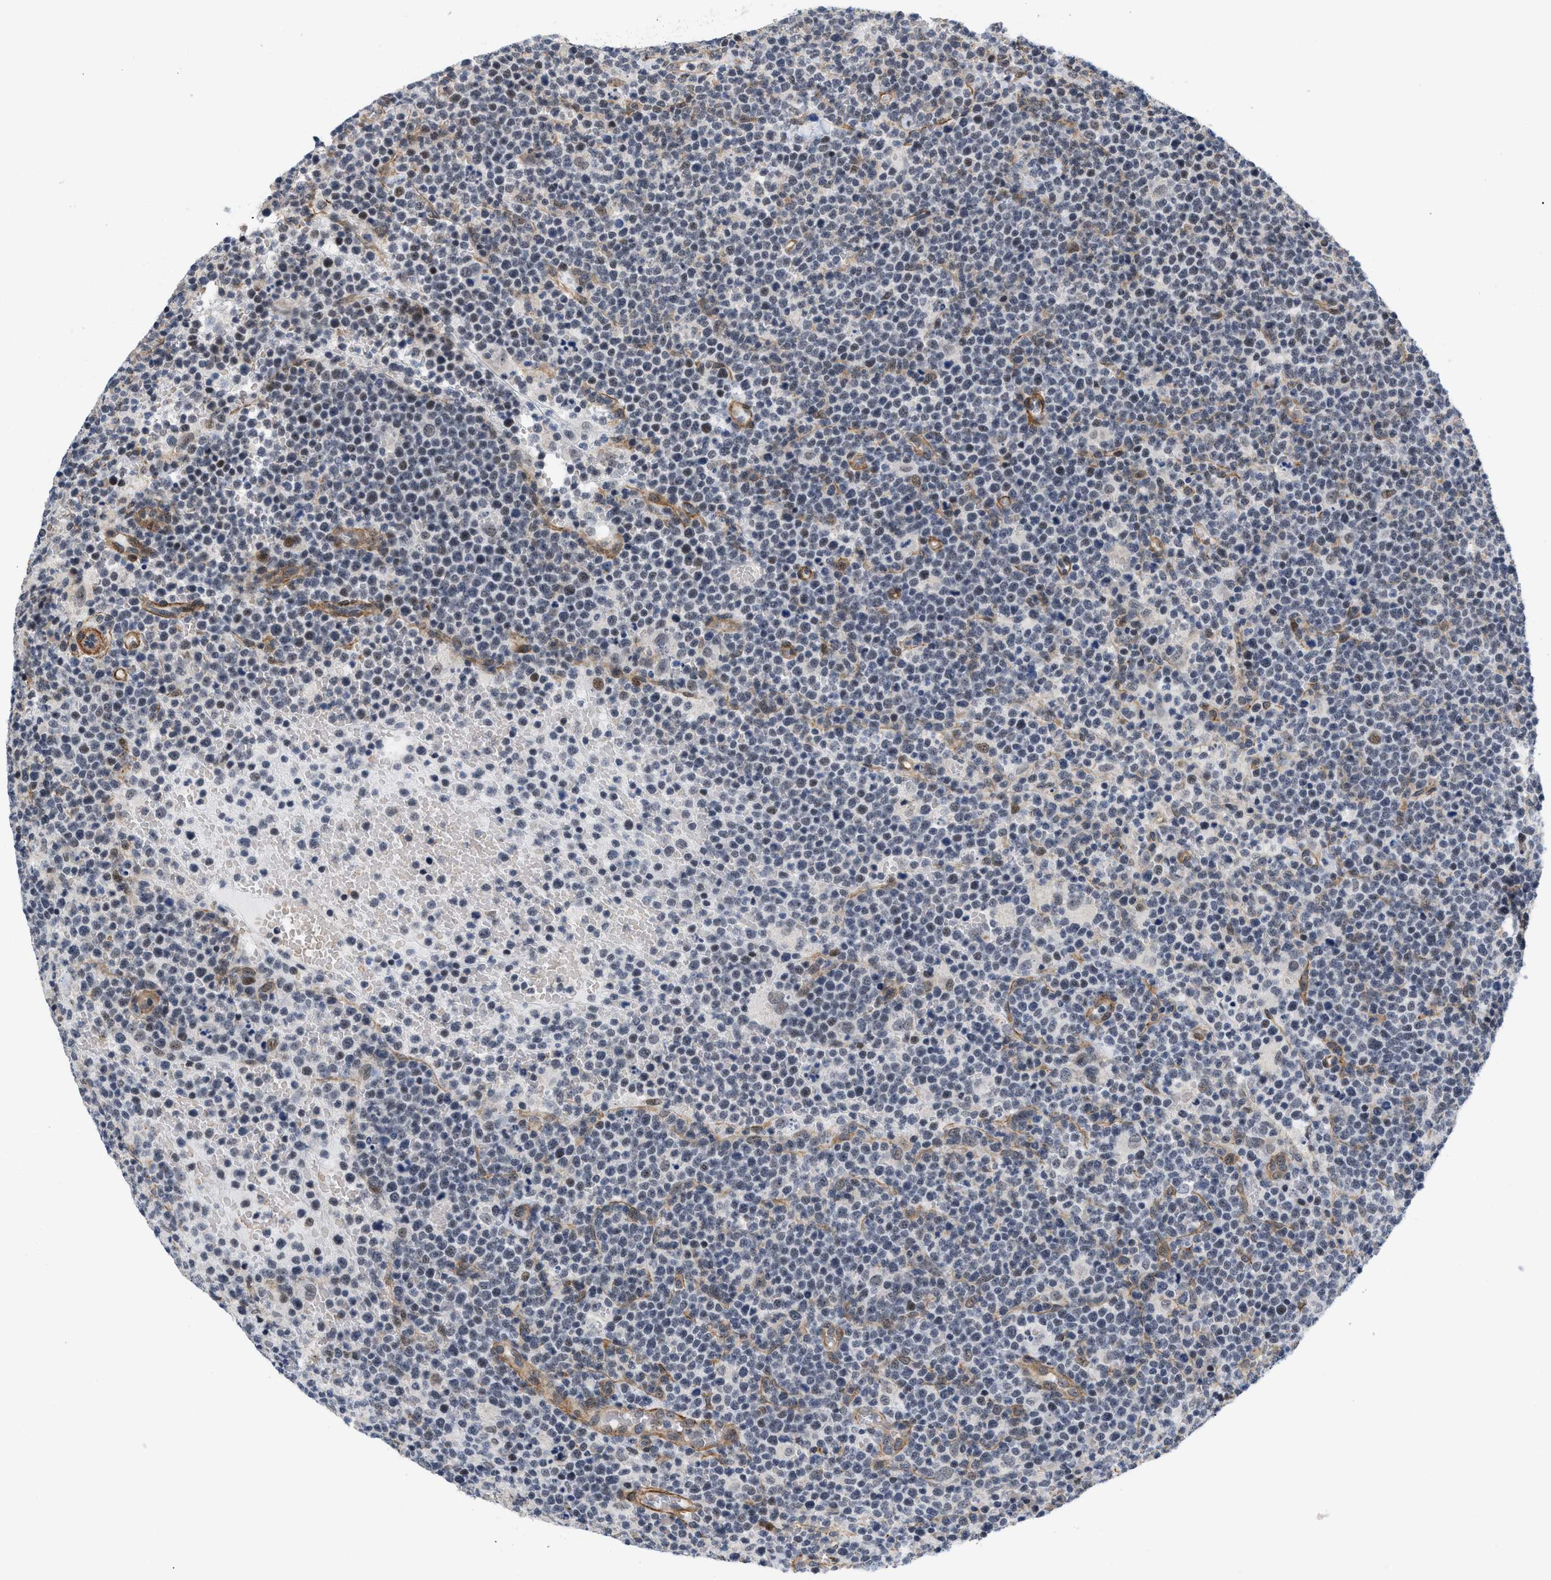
{"staining": {"intensity": "weak", "quantity": "<25%", "location": "nuclear"}, "tissue": "lymphoma", "cell_type": "Tumor cells", "image_type": "cancer", "snomed": [{"axis": "morphology", "description": "Malignant lymphoma, non-Hodgkin's type, High grade"}, {"axis": "topography", "description": "Lymph node"}], "caption": "Lymphoma stained for a protein using immunohistochemistry (IHC) demonstrates no positivity tumor cells.", "gene": "GPRASP2", "patient": {"sex": "male", "age": 61}}